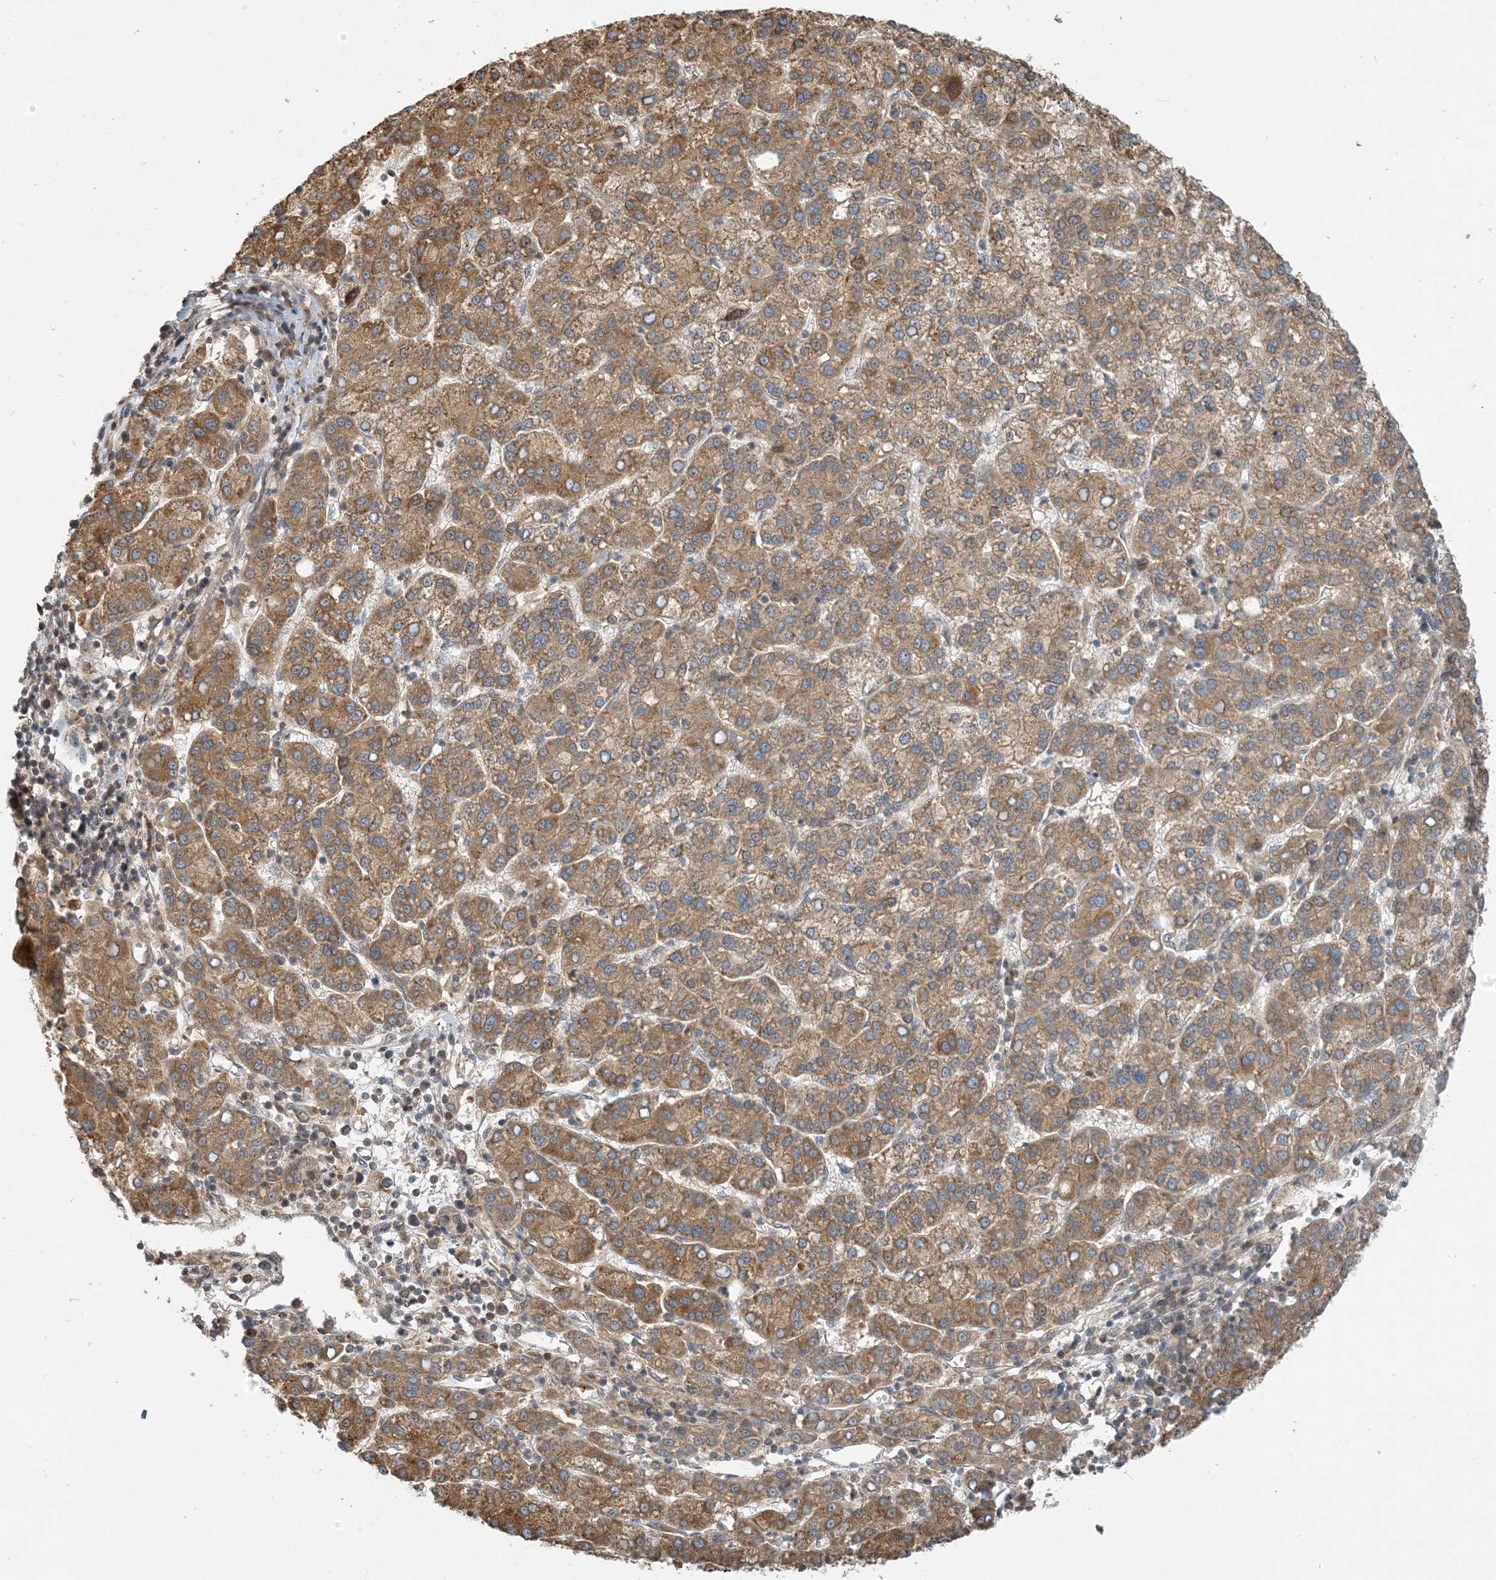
{"staining": {"intensity": "moderate", "quantity": ">75%", "location": "cytoplasmic/membranous"}, "tissue": "liver cancer", "cell_type": "Tumor cells", "image_type": "cancer", "snomed": [{"axis": "morphology", "description": "Carcinoma, Hepatocellular, NOS"}, {"axis": "topography", "description": "Liver"}], "caption": "Moderate cytoplasmic/membranous staining is identified in about >75% of tumor cells in hepatocellular carcinoma (liver). The protein is shown in brown color, while the nuclei are stained blue.", "gene": "ZBTB3", "patient": {"sex": "female", "age": 58}}